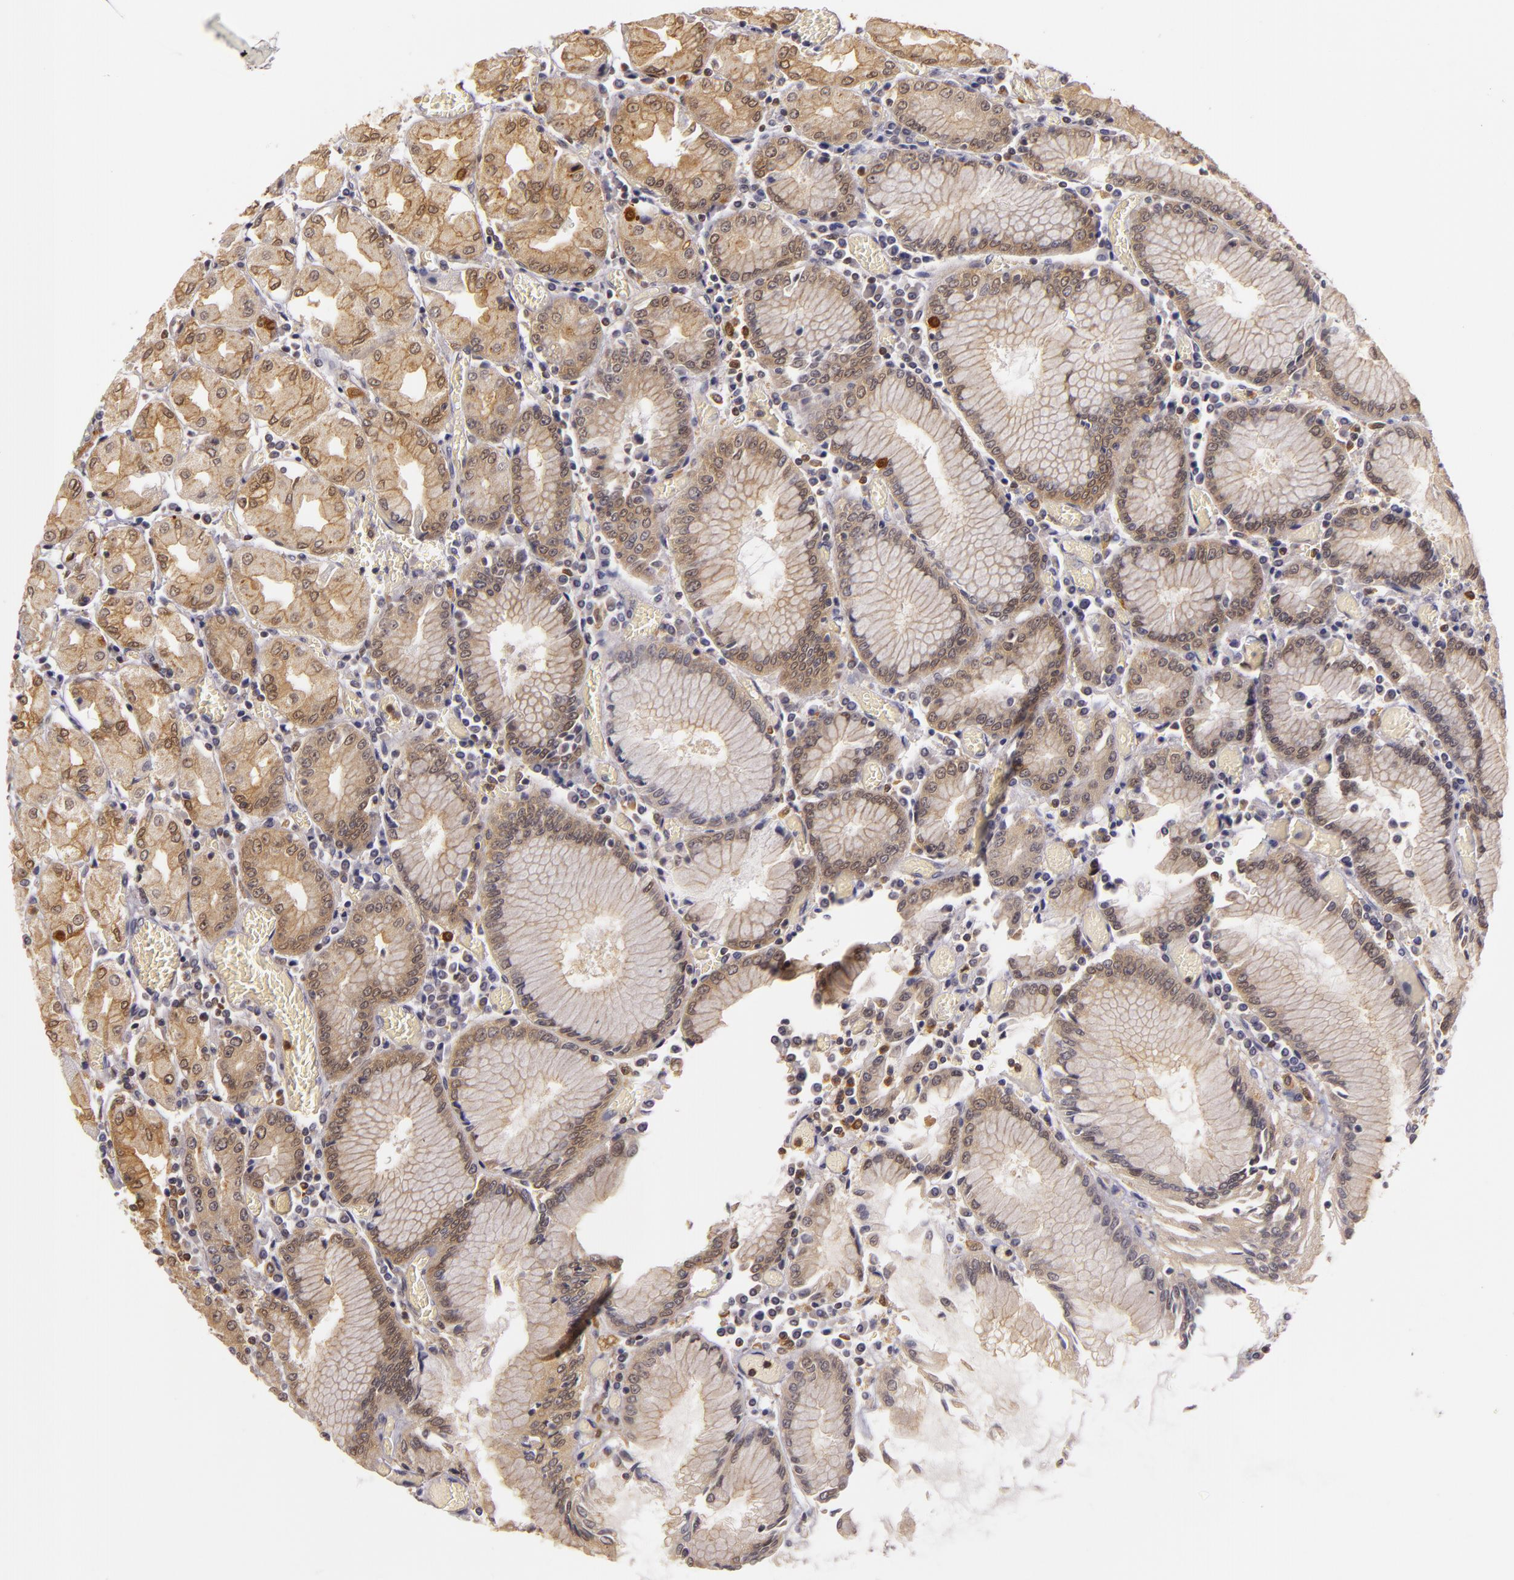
{"staining": {"intensity": "moderate", "quantity": ">75%", "location": "cytoplasmic/membranous"}, "tissue": "stomach", "cell_type": "Glandular cells", "image_type": "normal", "snomed": [{"axis": "morphology", "description": "Normal tissue, NOS"}, {"axis": "topography", "description": "Stomach, upper"}], "caption": "Brown immunohistochemical staining in benign stomach exhibits moderate cytoplasmic/membranous positivity in about >75% of glandular cells.", "gene": "TOM1", "patient": {"sex": "male", "age": 78}}